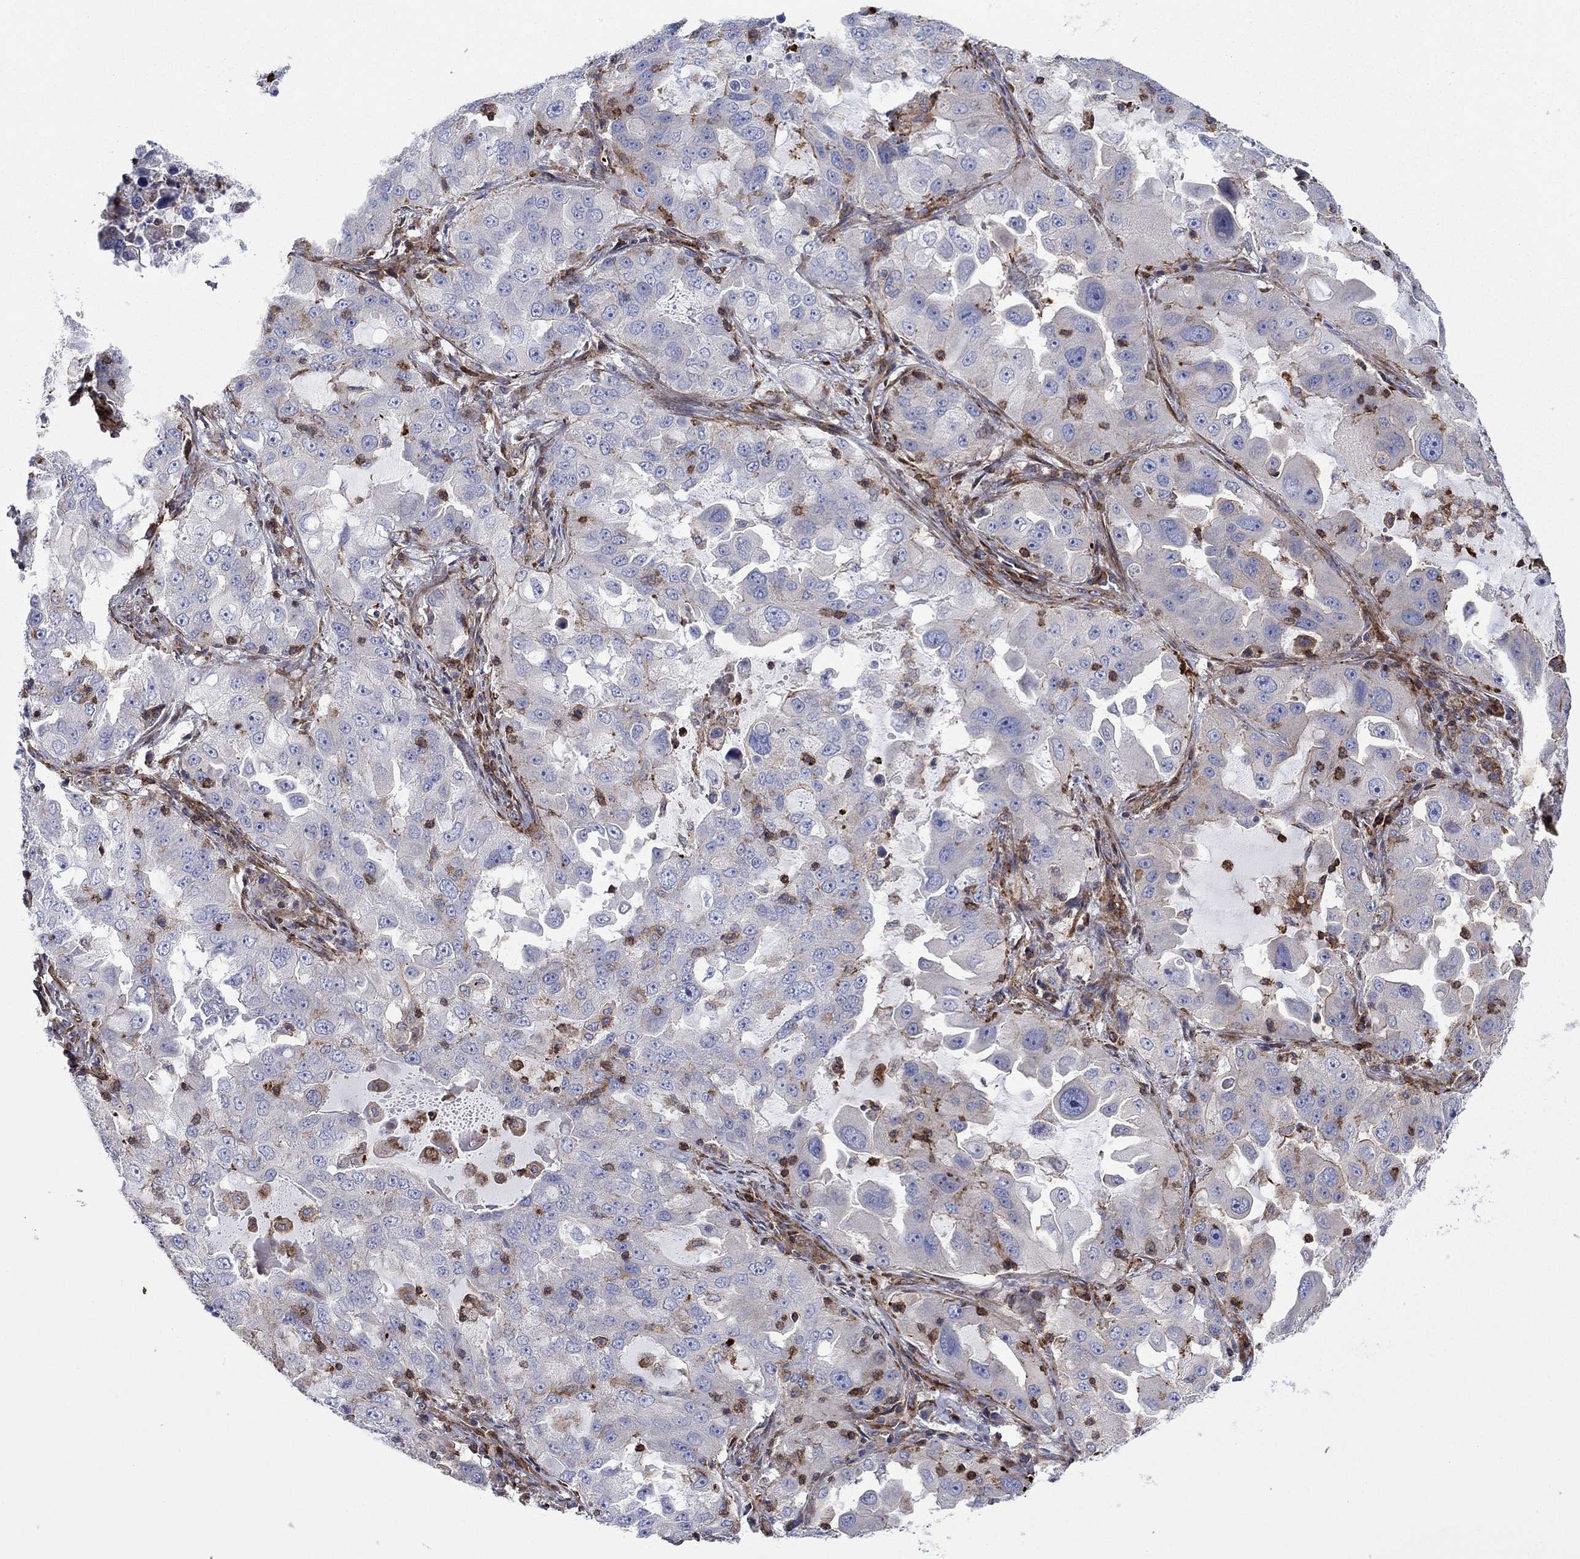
{"staining": {"intensity": "negative", "quantity": "none", "location": "none"}, "tissue": "lung cancer", "cell_type": "Tumor cells", "image_type": "cancer", "snomed": [{"axis": "morphology", "description": "Adenocarcinoma, NOS"}, {"axis": "topography", "description": "Lung"}], "caption": "High power microscopy image of an immunohistochemistry (IHC) histopathology image of lung adenocarcinoma, revealing no significant positivity in tumor cells.", "gene": "PAG1", "patient": {"sex": "female", "age": 61}}